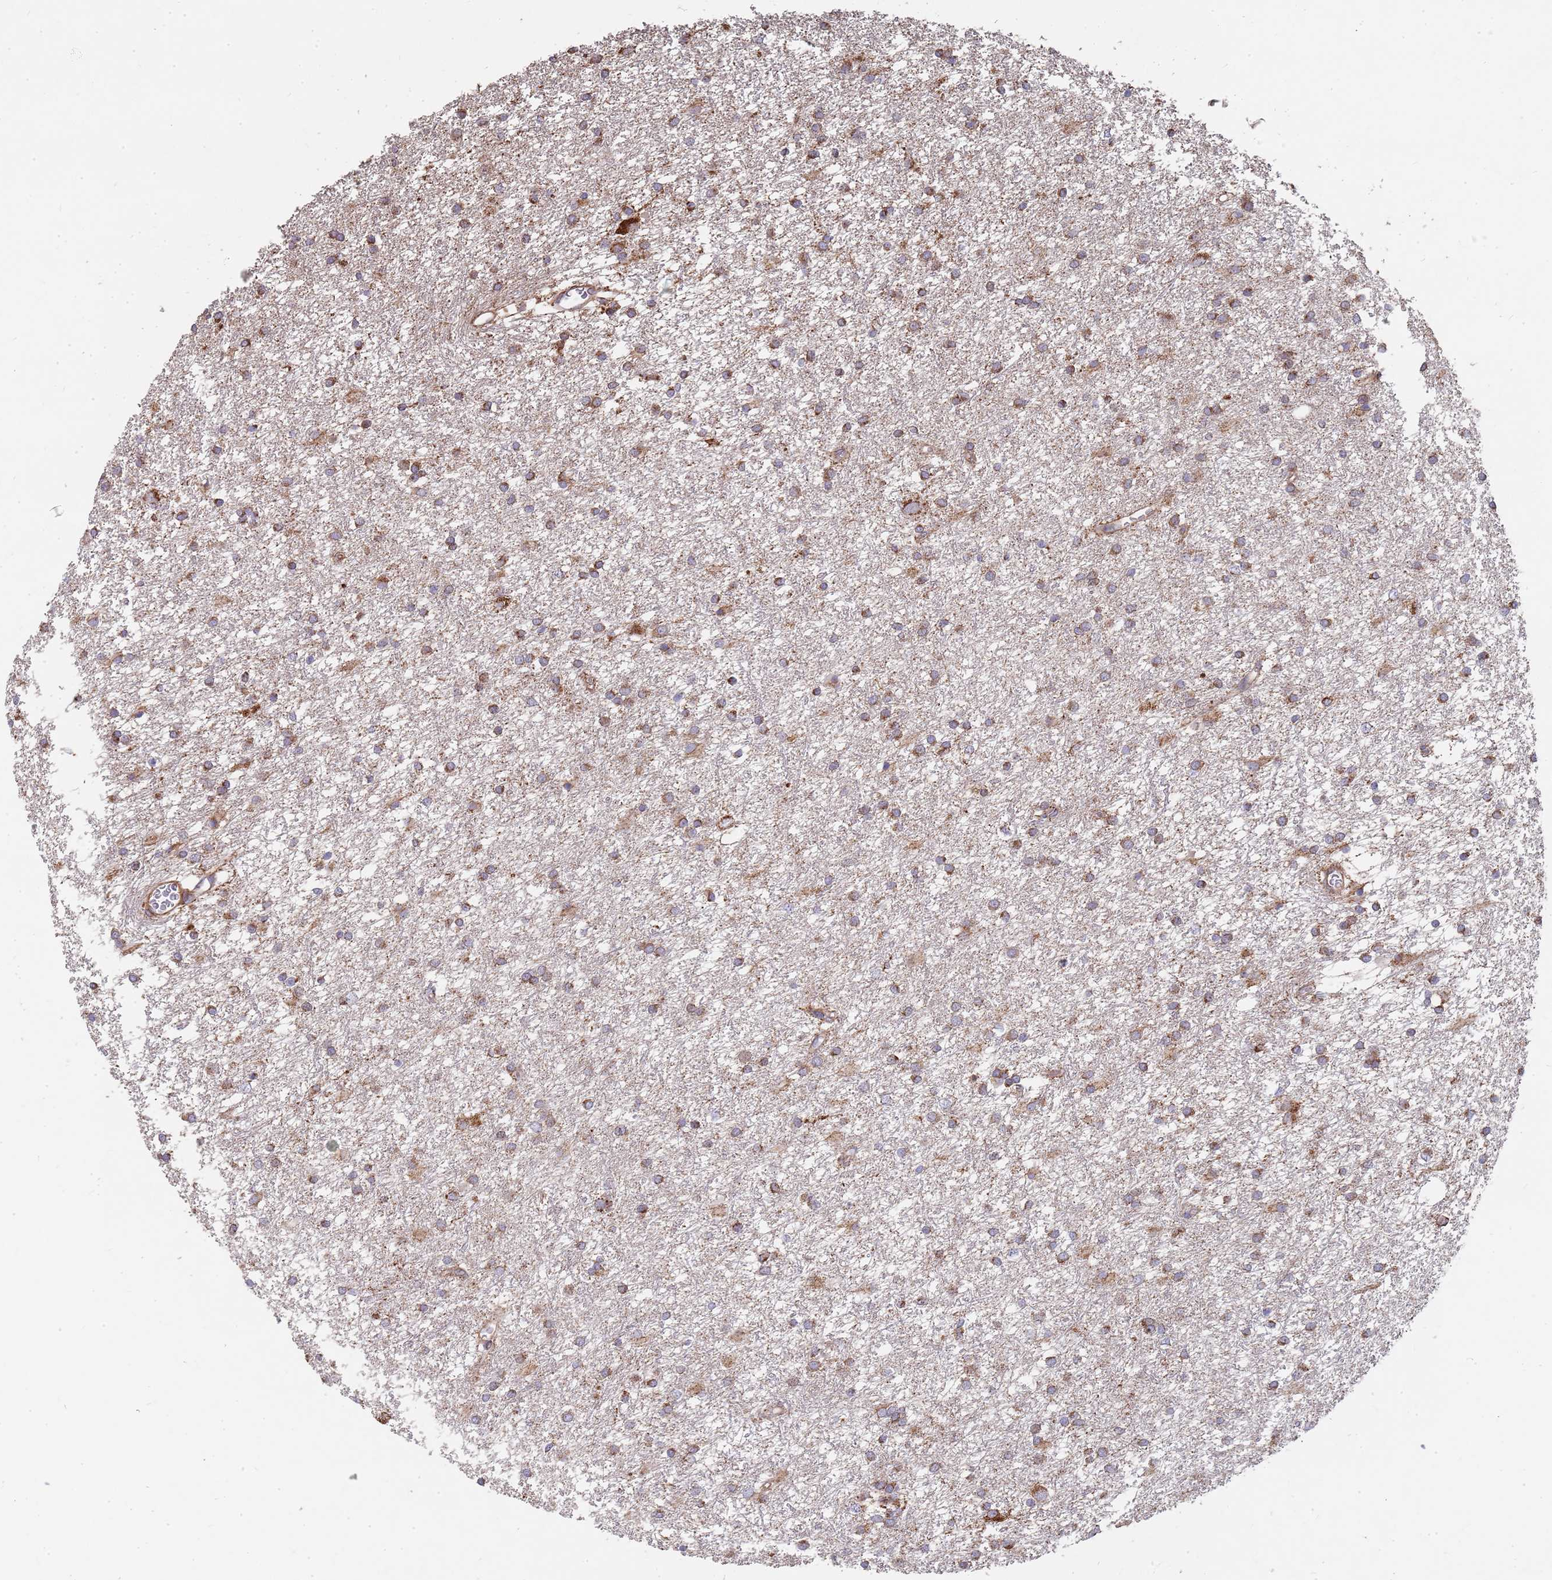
{"staining": {"intensity": "moderate", "quantity": ">75%", "location": "cytoplasmic/membranous"}, "tissue": "glioma", "cell_type": "Tumor cells", "image_type": "cancer", "snomed": [{"axis": "morphology", "description": "Glioma, malignant, High grade"}, {"axis": "topography", "description": "Brain"}], "caption": "A high-resolution micrograph shows IHC staining of glioma, which exhibits moderate cytoplasmic/membranous staining in about >75% of tumor cells. (IHC, brightfield microscopy, high magnification).", "gene": "WDFY3", "patient": {"sex": "female", "age": 50}}